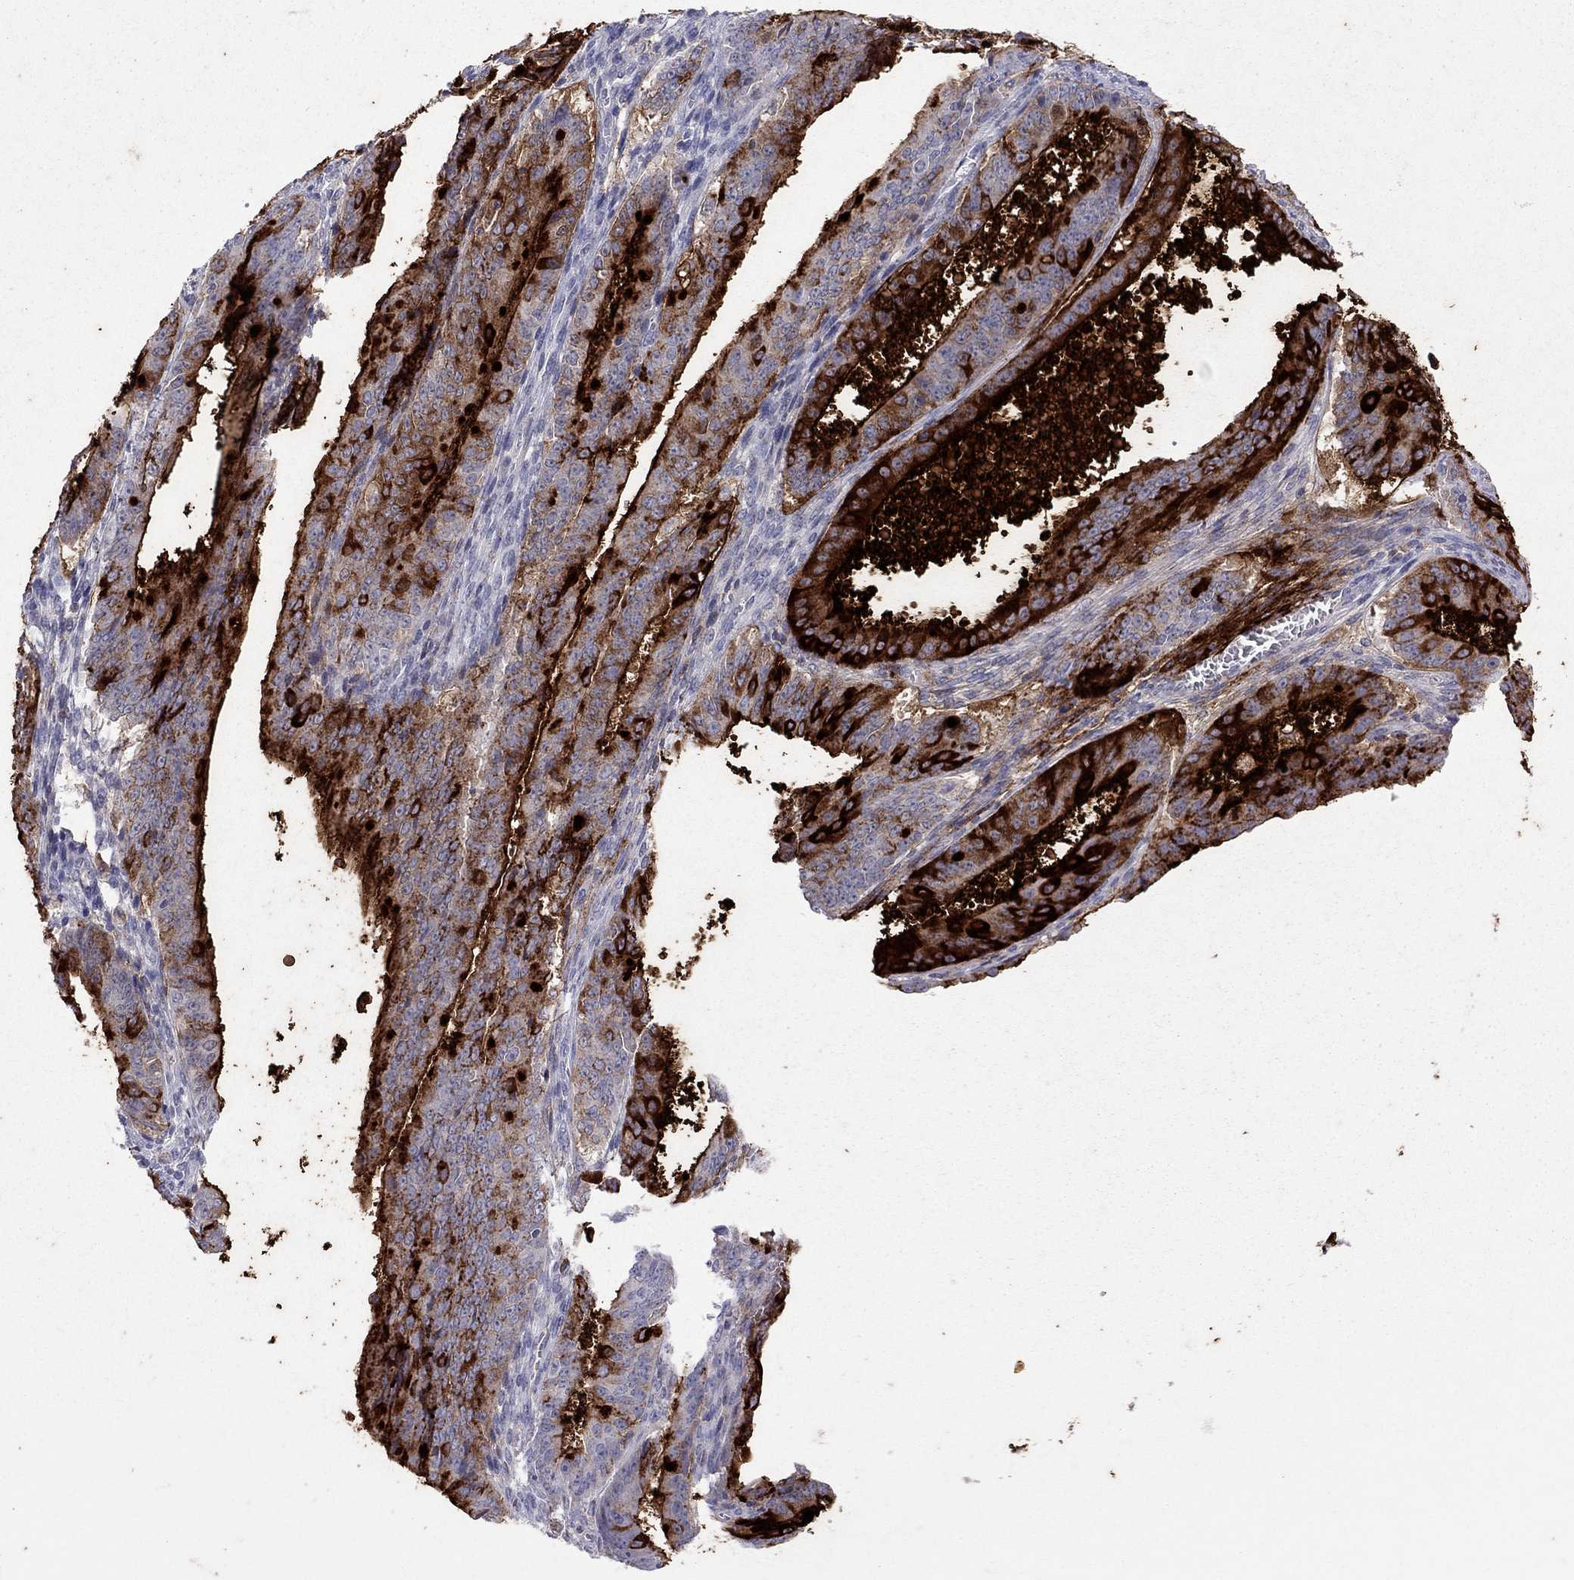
{"staining": {"intensity": "strong", "quantity": ">75%", "location": "cytoplasmic/membranous"}, "tissue": "ovarian cancer", "cell_type": "Tumor cells", "image_type": "cancer", "snomed": [{"axis": "morphology", "description": "Carcinoma, endometroid"}, {"axis": "topography", "description": "Ovary"}], "caption": "Immunohistochemical staining of ovarian endometroid carcinoma reveals high levels of strong cytoplasmic/membranous expression in about >75% of tumor cells.", "gene": "MUC16", "patient": {"sex": "female", "age": 42}}